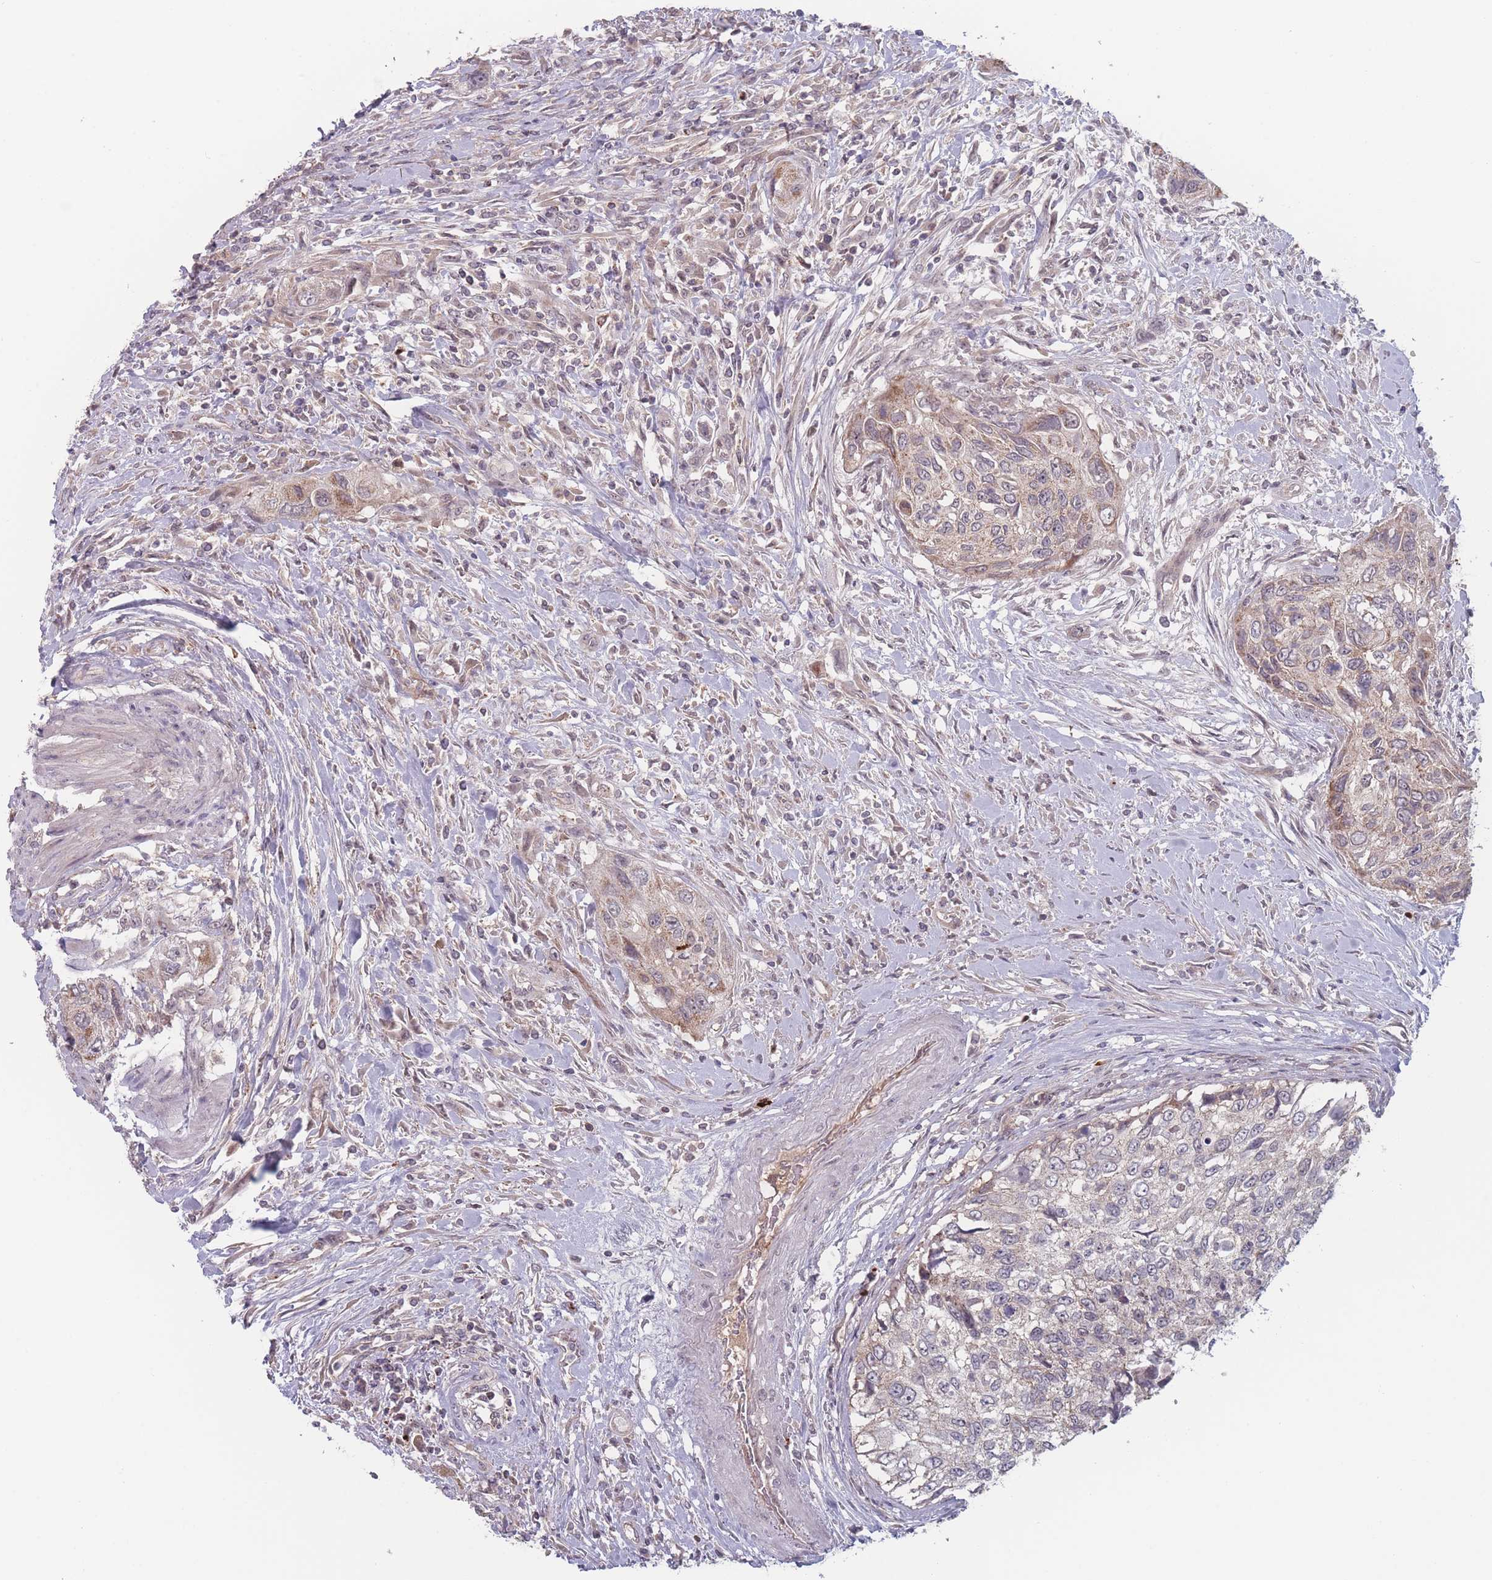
{"staining": {"intensity": "weak", "quantity": ">75%", "location": "cytoplasmic/membranous"}, "tissue": "urothelial cancer", "cell_type": "Tumor cells", "image_type": "cancer", "snomed": [{"axis": "morphology", "description": "Urothelial carcinoma, High grade"}, {"axis": "topography", "description": "Urinary bladder"}], "caption": "High-grade urothelial carcinoma tissue displays weak cytoplasmic/membranous positivity in about >75% of tumor cells, visualized by immunohistochemistry.", "gene": "TMEM232", "patient": {"sex": "female", "age": 60}}